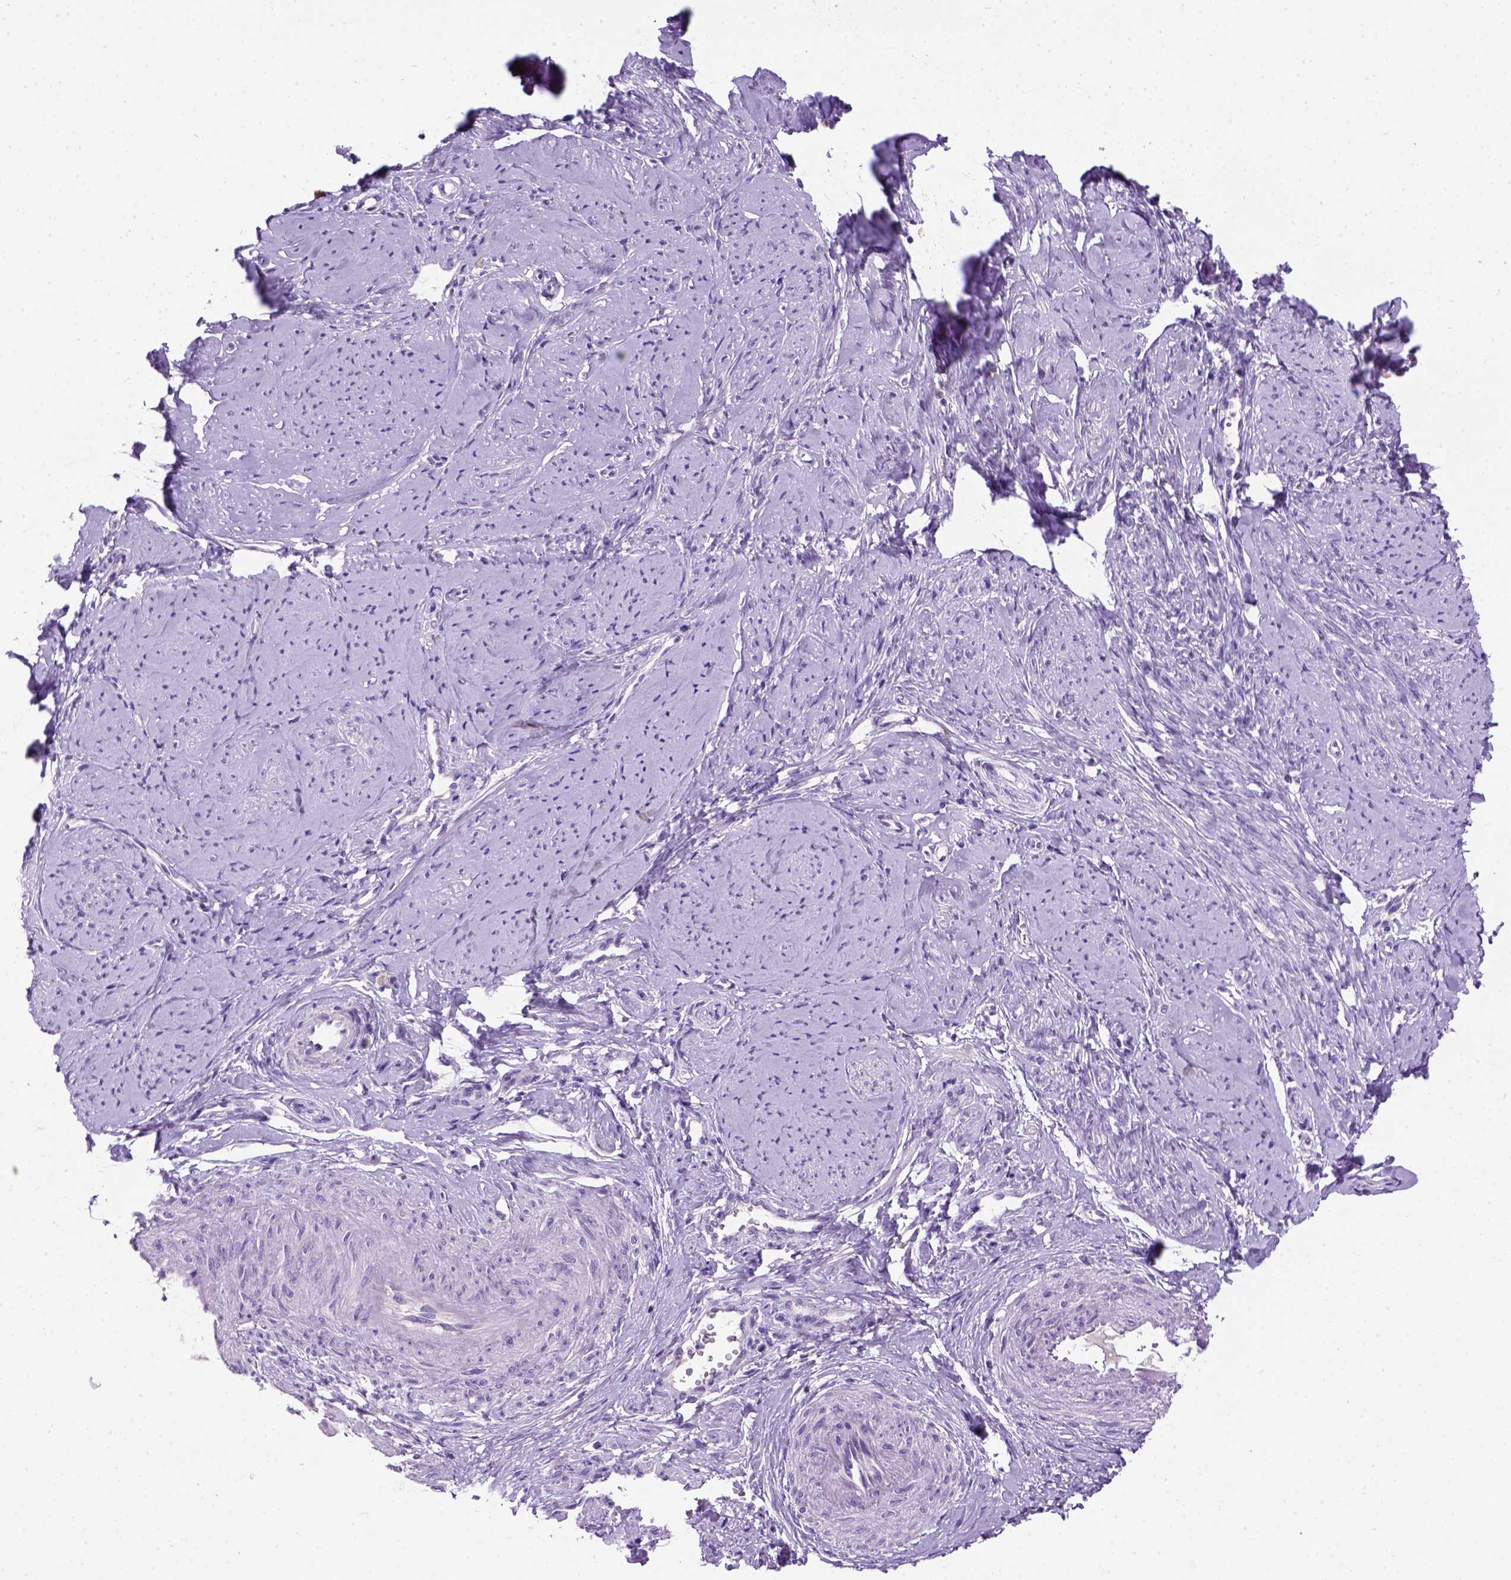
{"staining": {"intensity": "negative", "quantity": "none", "location": "none"}, "tissue": "smooth muscle", "cell_type": "Smooth muscle cells", "image_type": "normal", "snomed": [{"axis": "morphology", "description": "Normal tissue, NOS"}, {"axis": "topography", "description": "Smooth muscle"}], "caption": "DAB immunohistochemical staining of benign smooth muscle exhibits no significant positivity in smooth muscle cells.", "gene": "CDH1", "patient": {"sex": "female", "age": 48}}